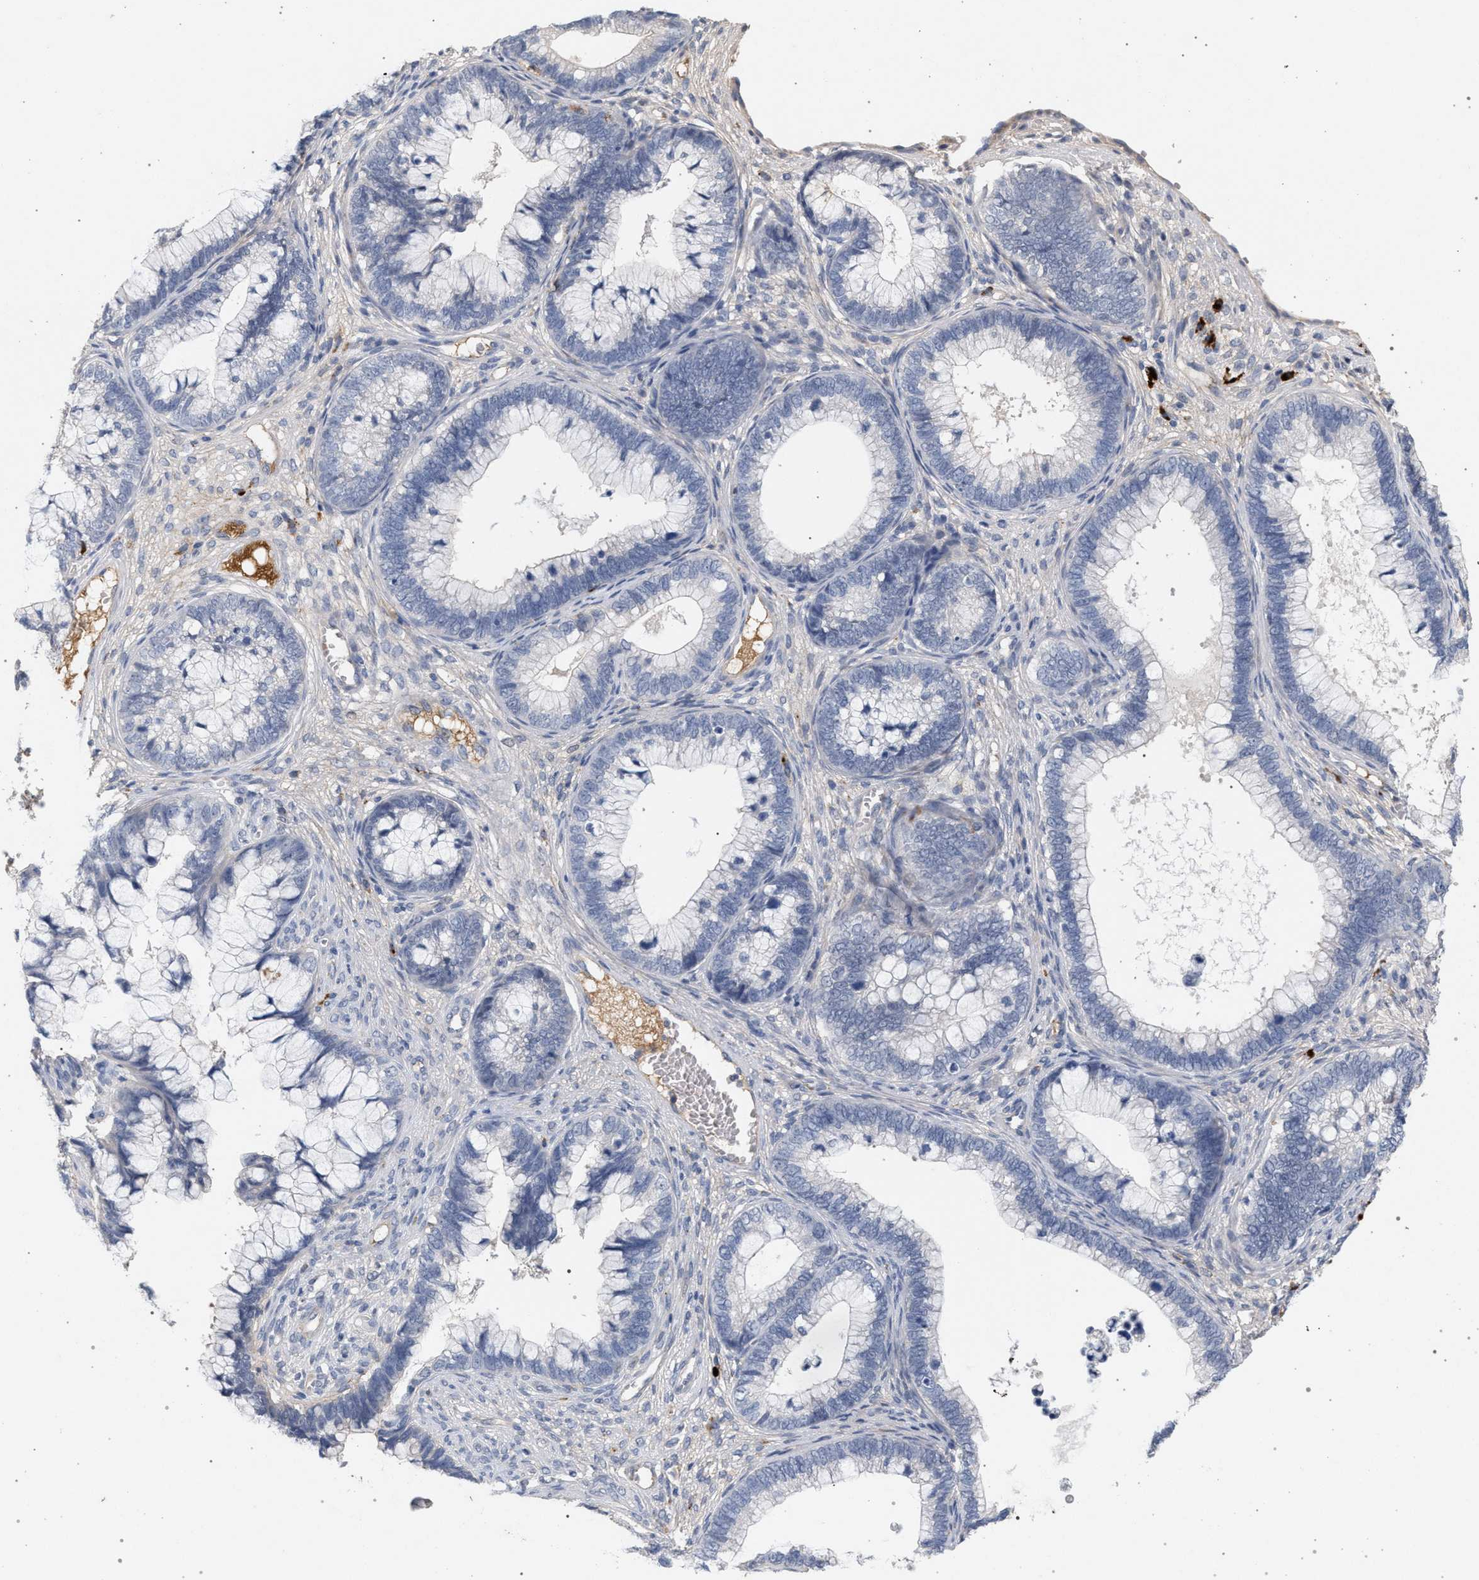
{"staining": {"intensity": "negative", "quantity": "none", "location": "none"}, "tissue": "cervical cancer", "cell_type": "Tumor cells", "image_type": "cancer", "snomed": [{"axis": "morphology", "description": "Adenocarcinoma, NOS"}, {"axis": "topography", "description": "Cervix"}], "caption": "This is an immunohistochemistry (IHC) photomicrograph of cervical cancer (adenocarcinoma). There is no expression in tumor cells.", "gene": "MAMDC2", "patient": {"sex": "female", "age": 44}}